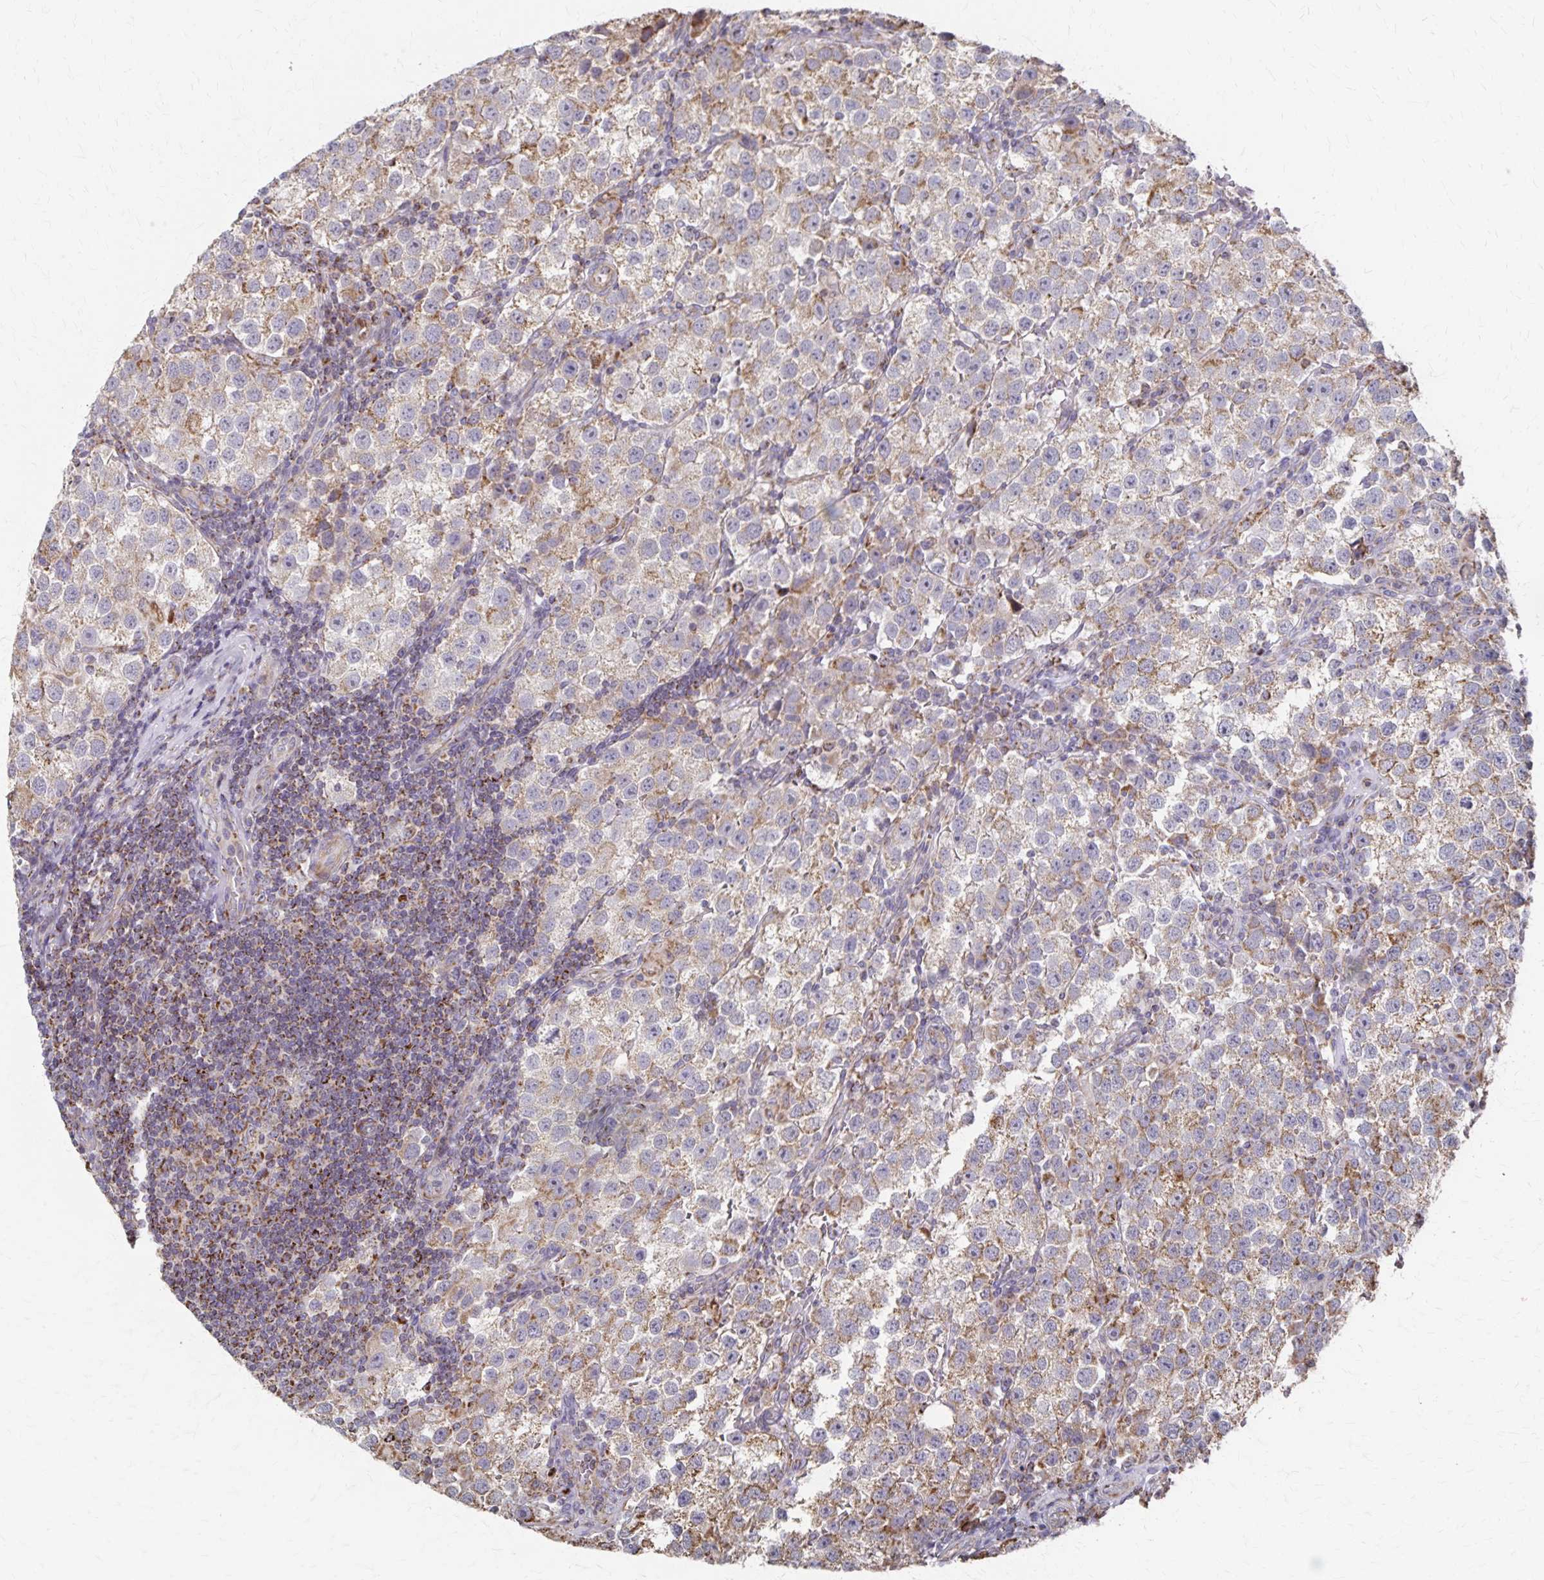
{"staining": {"intensity": "weak", "quantity": ">75%", "location": "cytoplasmic/membranous"}, "tissue": "testis cancer", "cell_type": "Tumor cells", "image_type": "cancer", "snomed": [{"axis": "morphology", "description": "Seminoma, NOS"}, {"axis": "topography", "description": "Testis"}], "caption": "Tumor cells exhibit weak cytoplasmic/membranous positivity in about >75% of cells in testis seminoma.", "gene": "DYRK4", "patient": {"sex": "male", "age": 37}}